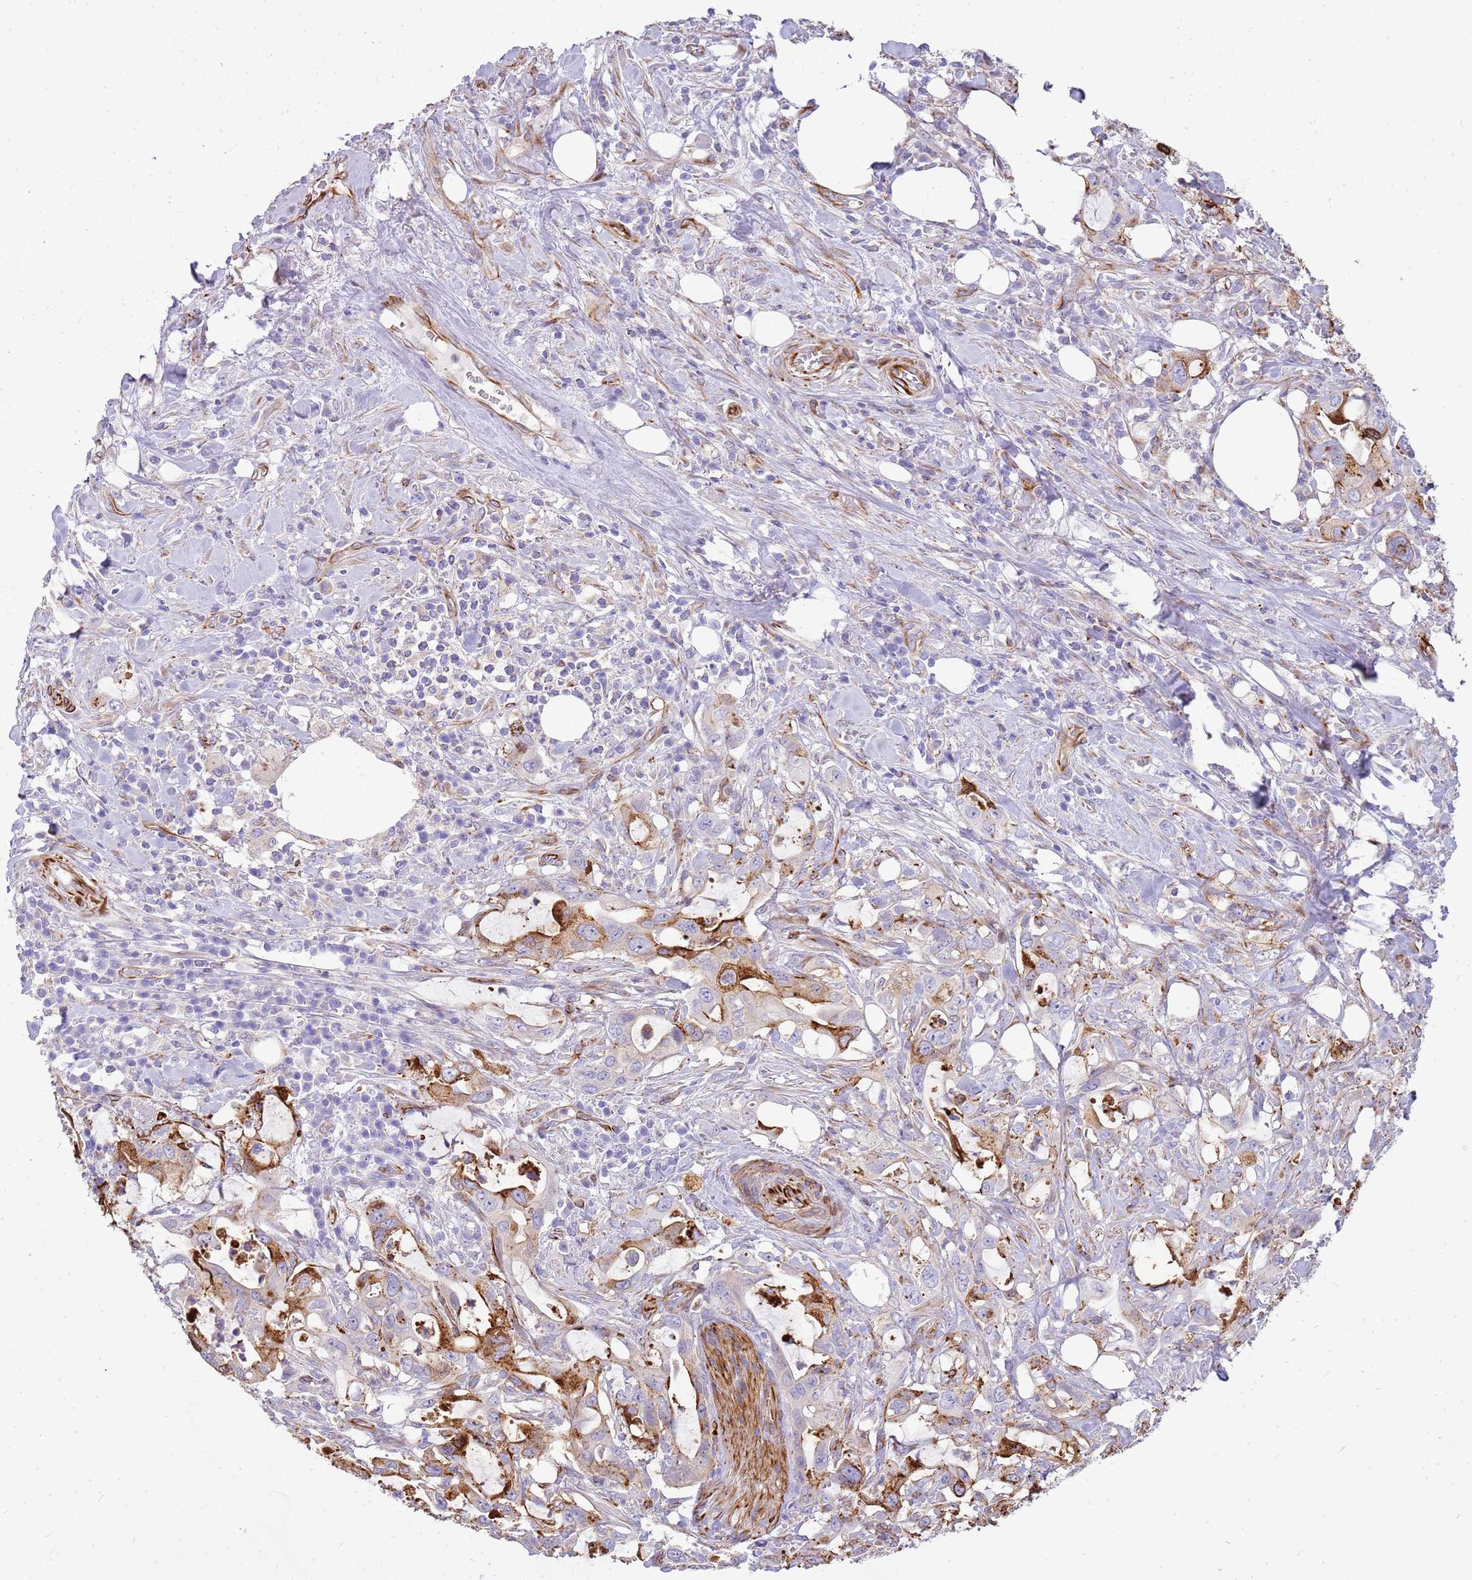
{"staining": {"intensity": "strong", "quantity": "<25%", "location": "cytoplasmic/membranous"}, "tissue": "pancreatic cancer", "cell_type": "Tumor cells", "image_type": "cancer", "snomed": [{"axis": "morphology", "description": "Adenocarcinoma, NOS"}, {"axis": "topography", "description": "Pancreas"}], "caption": "Tumor cells display medium levels of strong cytoplasmic/membranous expression in approximately <25% of cells in human pancreatic cancer (adenocarcinoma).", "gene": "ZDHHC1", "patient": {"sex": "female", "age": 61}}